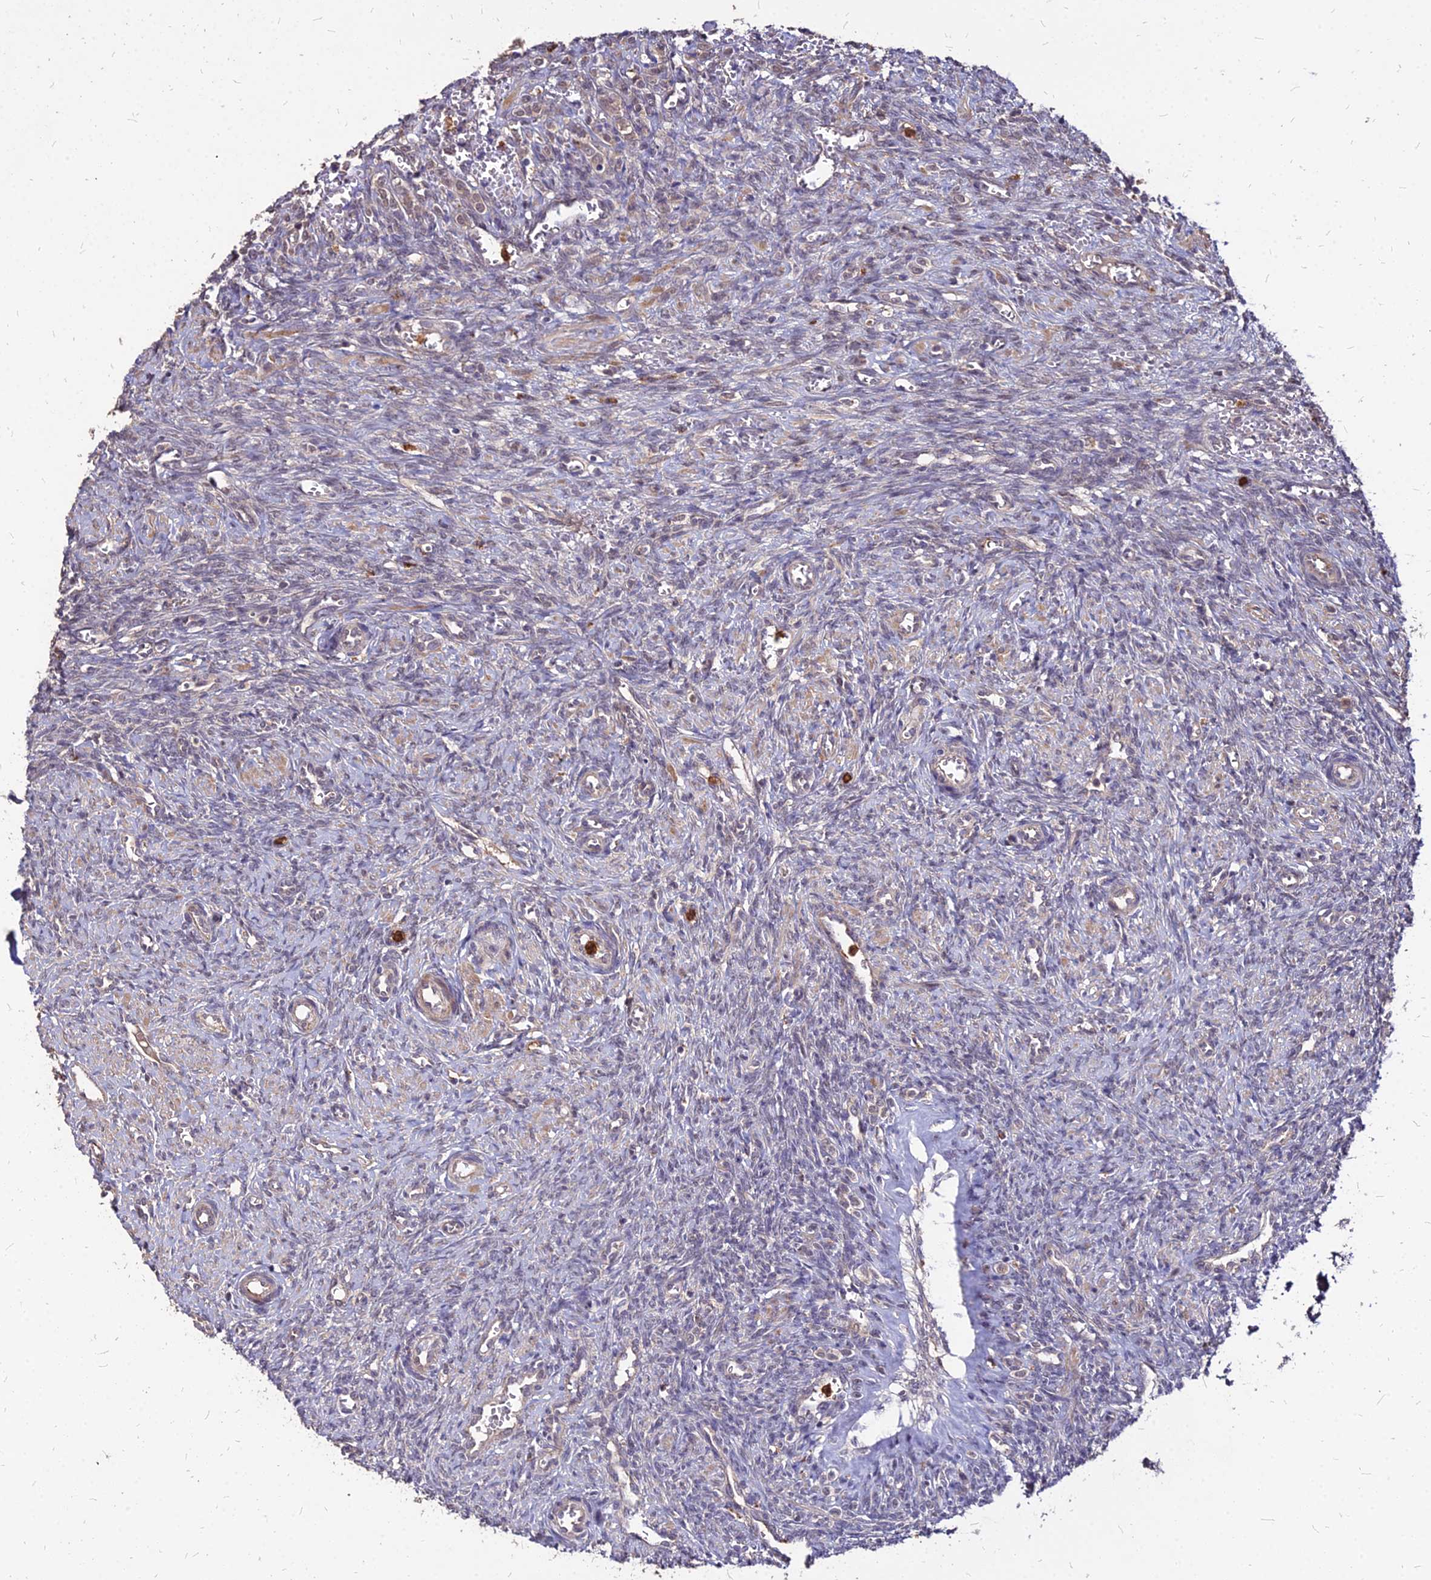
{"staining": {"intensity": "weak", "quantity": ">75%", "location": "cytoplasmic/membranous"}, "tissue": "ovary", "cell_type": "Follicle cells", "image_type": "normal", "snomed": [{"axis": "morphology", "description": "Normal tissue, NOS"}, {"axis": "topography", "description": "Ovary"}], "caption": "The image reveals immunohistochemical staining of unremarkable ovary. There is weak cytoplasmic/membranous staining is appreciated in about >75% of follicle cells.", "gene": "APBA3", "patient": {"sex": "female", "age": 41}}